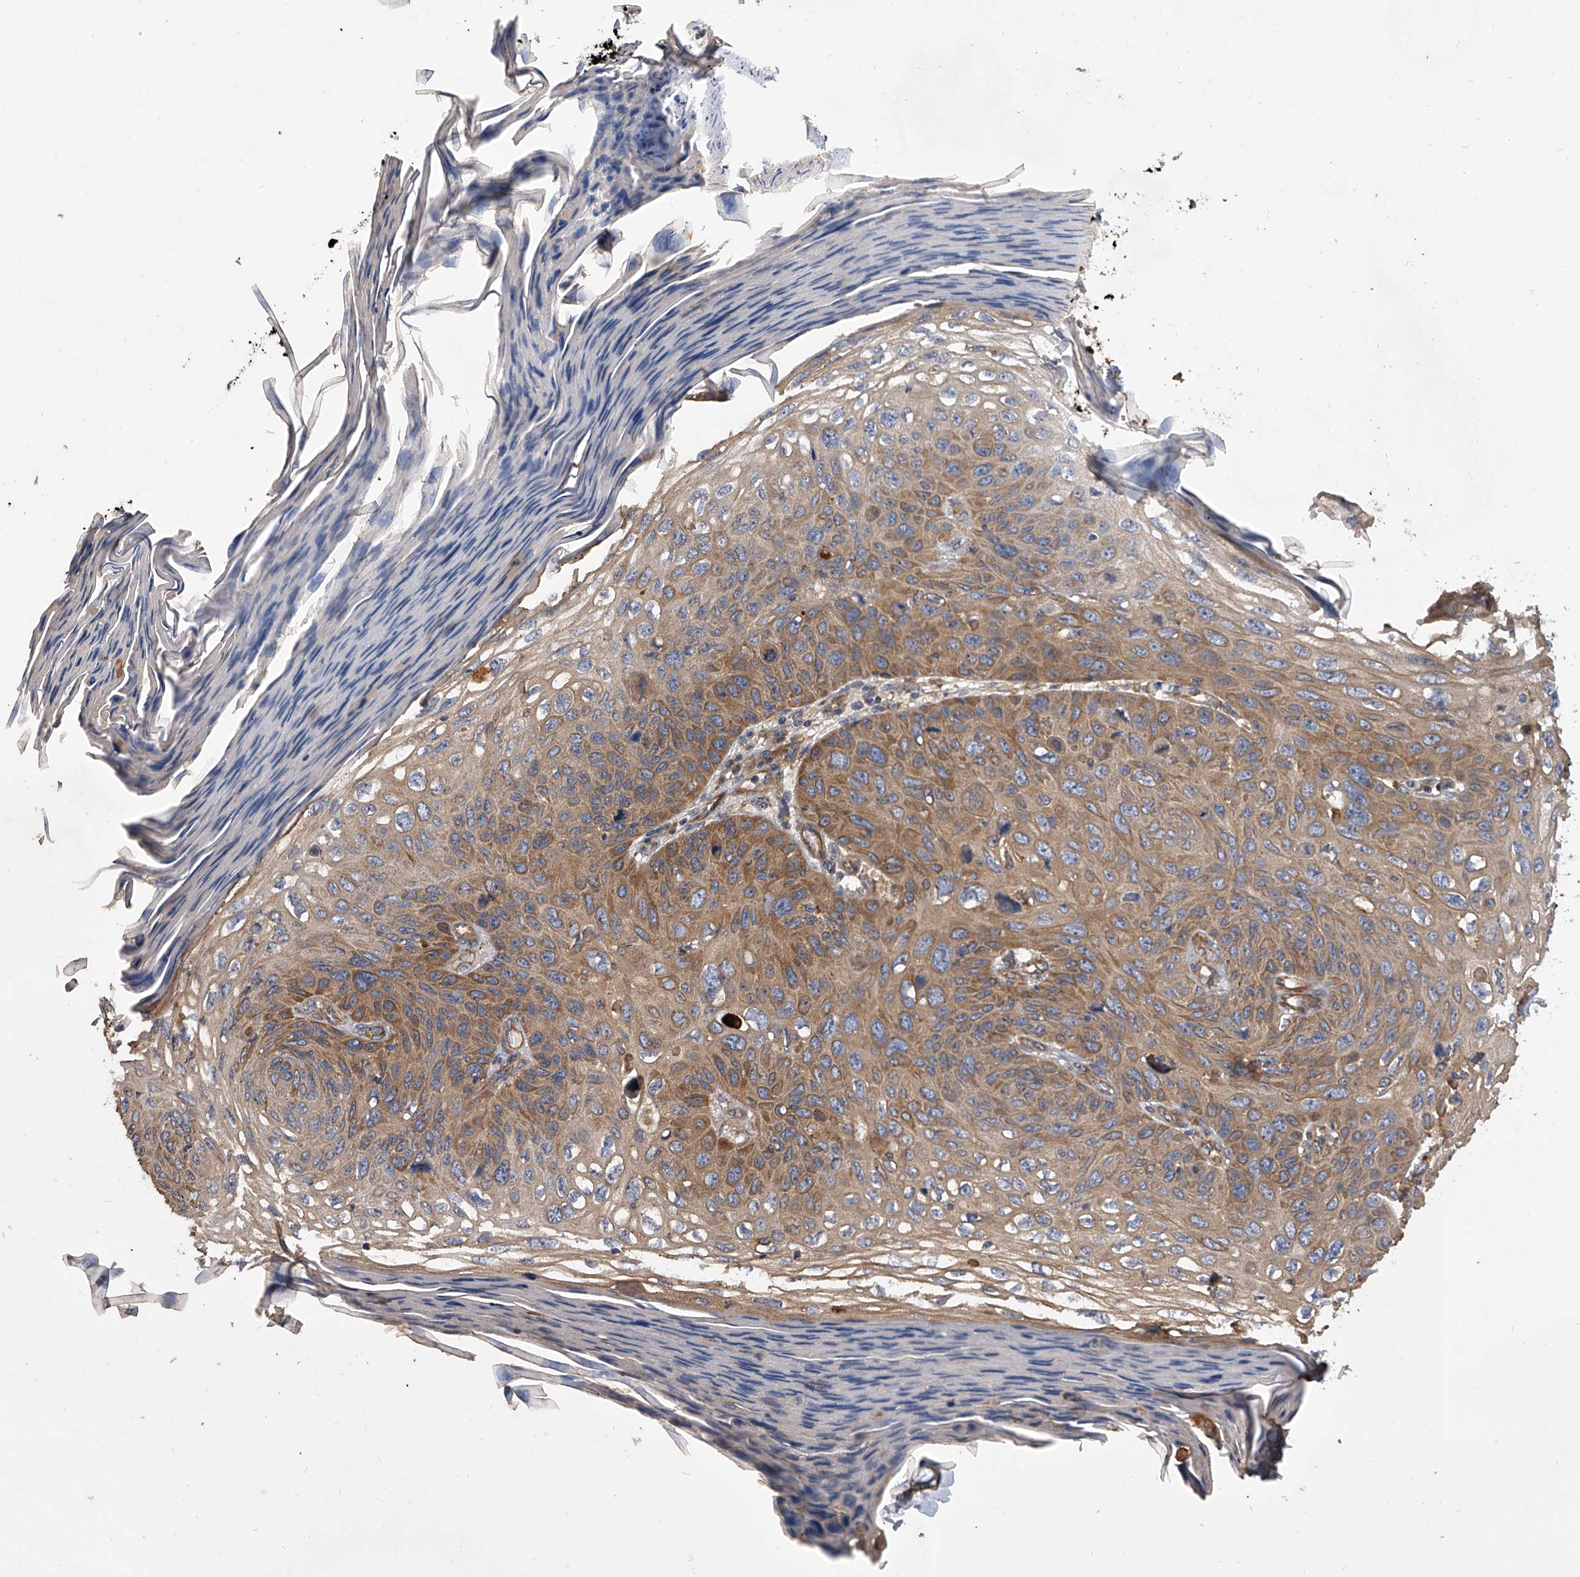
{"staining": {"intensity": "moderate", "quantity": "25%-75%", "location": "cytoplasmic/membranous"}, "tissue": "skin cancer", "cell_type": "Tumor cells", "image_type": "cancer", "snomed": [{"axis": "morphology", "description": "Squamous cell carcinoma, NOS"}, {"axis": "topography", "description": "Skin"}], "caption": "An IHC image of neoplastic tissue is shown. Protein staining in brown shows moderate cytoplasmic/membranous positivity in skin cancer within tumor cells. (Brightfield microscopy of DAB IHC at high magnification).", "gene": "EXOC4", "patient": {"sex": "female", "age": 90}}